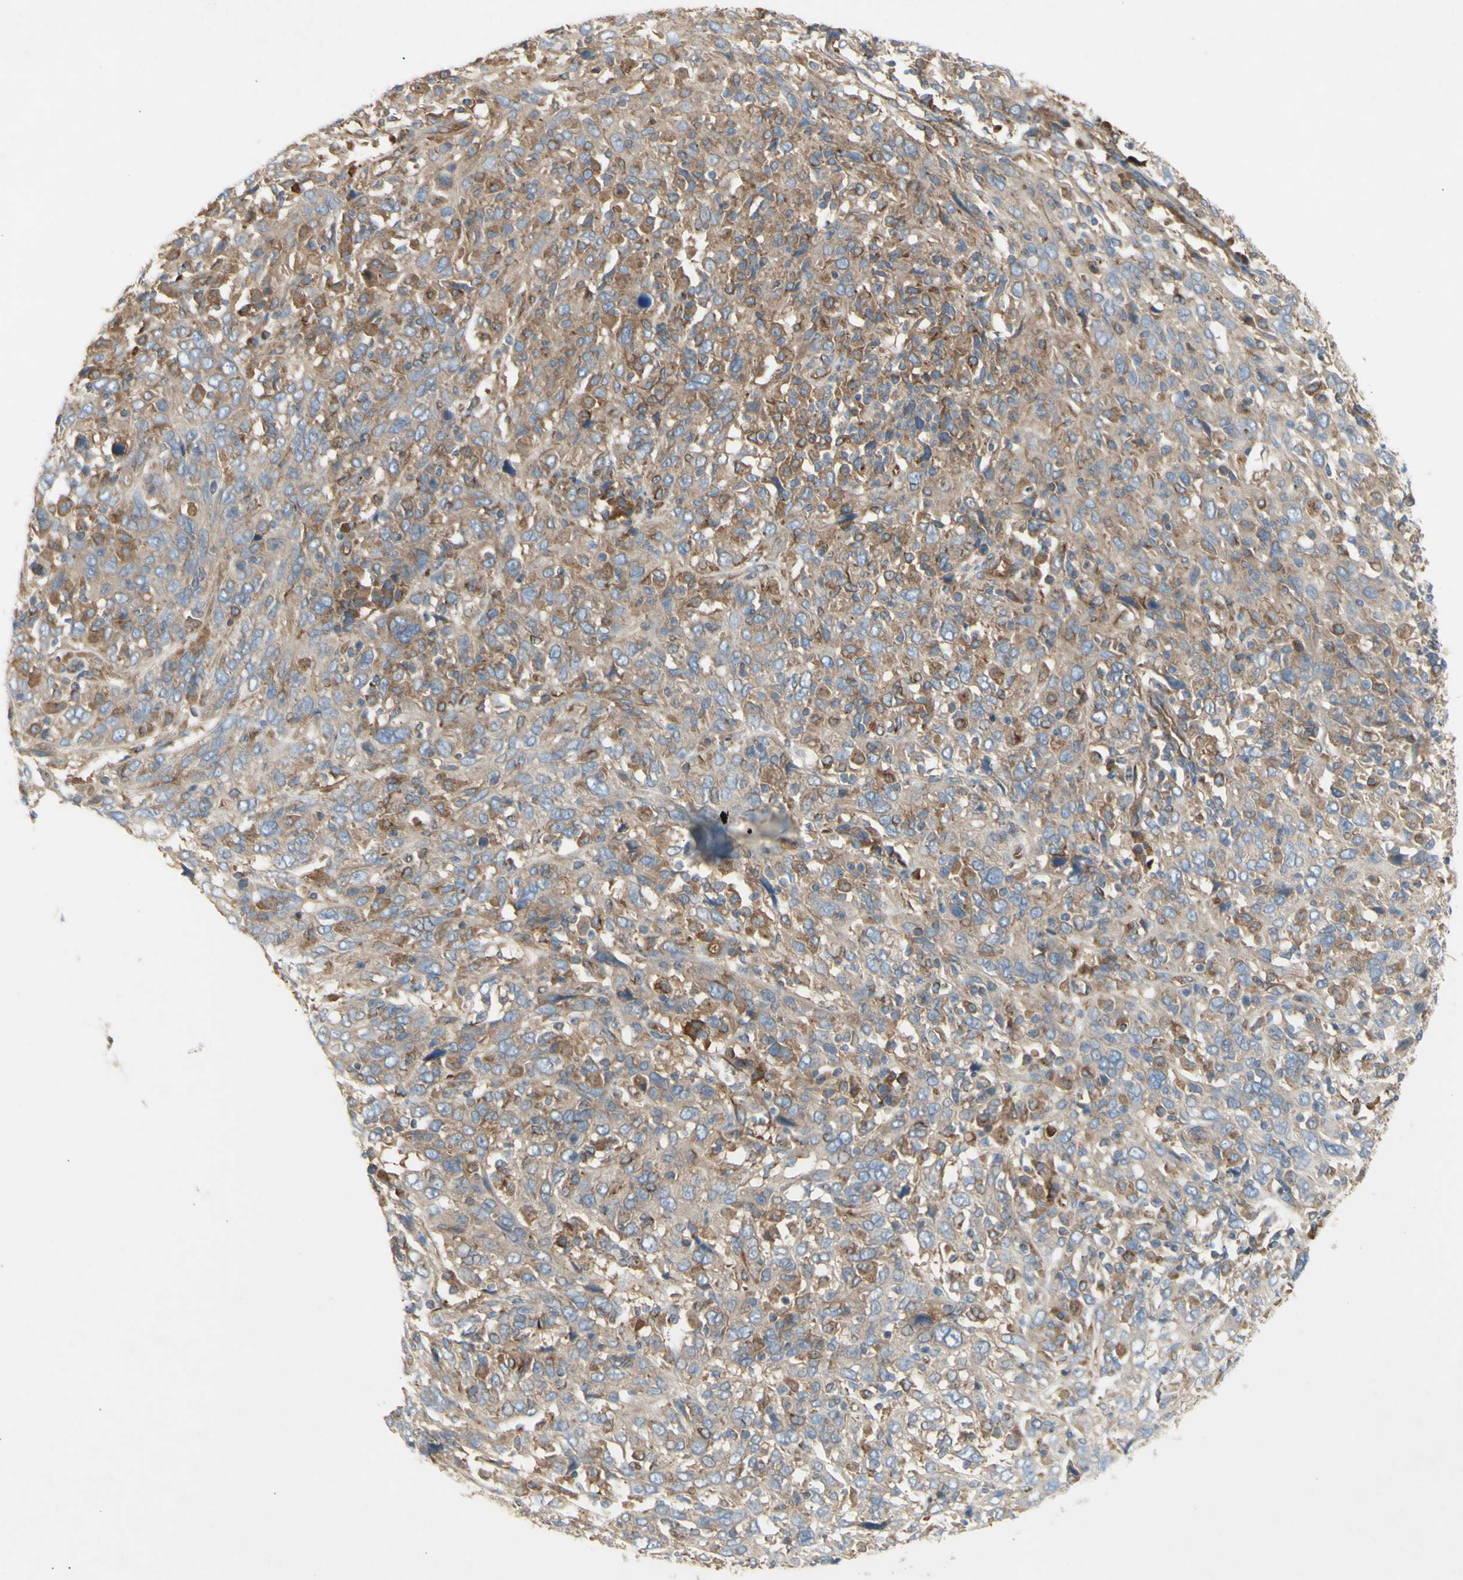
{"staining": {"intensity": "strong", "quantity": "25%-75%", "location": "cytoplasmic/membranous"}, "tissue": "cervical cancer", "cell_type": "Tumor cells", "image_type": "cancer", "snomed": [{"axis": "morphology", "description": "Squamous cell carcinoma, NOS"}, {"axis": "topography", "description": "Cervix"}], "caption": "A high-resolution photomicrograph shows immunohistochemistry staining of cervical cancer (squamous cell carcinoma), which demonstrates strong cytoplasmic/membranous expression in approximately 25%-75% of tumor cells.", "gene": "KLC1", "patient": {"sex": "female", "age": 46}}